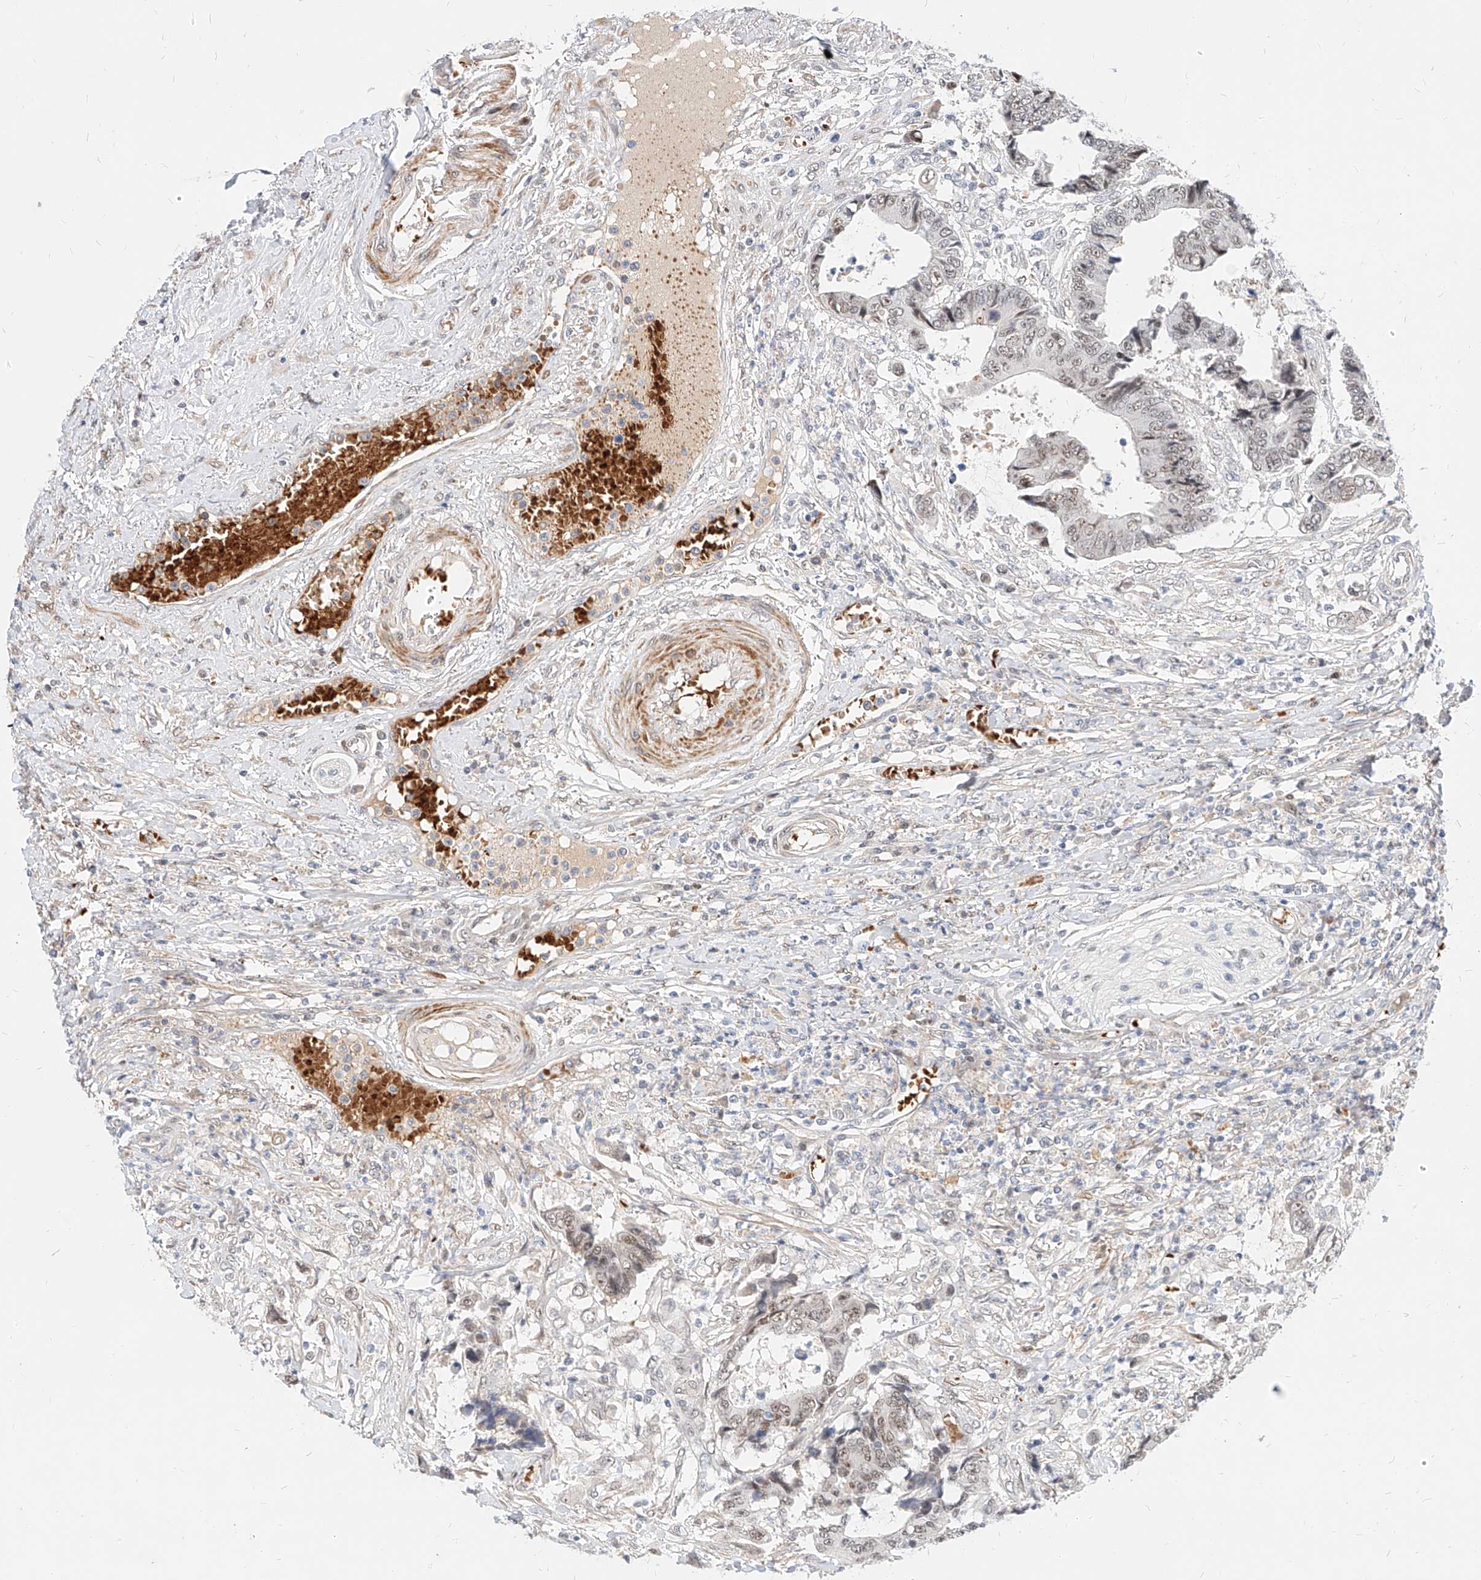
{"staining": {"intensity": "weak", "quantity": ">75%", "location": "nuclear"}, "tissue": "colorectal cancer", "cell_type": "Tumor cells", "image_type": "cancer", "snomed": [{"axis": "morphology", "description": "Adenocarcinoma, NOS"}, {"axis": "topography", "description": "Rectum"}], "caption": "Immunohistochemistry (IHC) micrograph of human colorectal adenocarcinoma stained for a protein (brown), which reveals low levels of weak nuclear expression in about >75% of tumor cells.", "gene": "CBX8", "patient": {"sex": "male", "age": 84}}